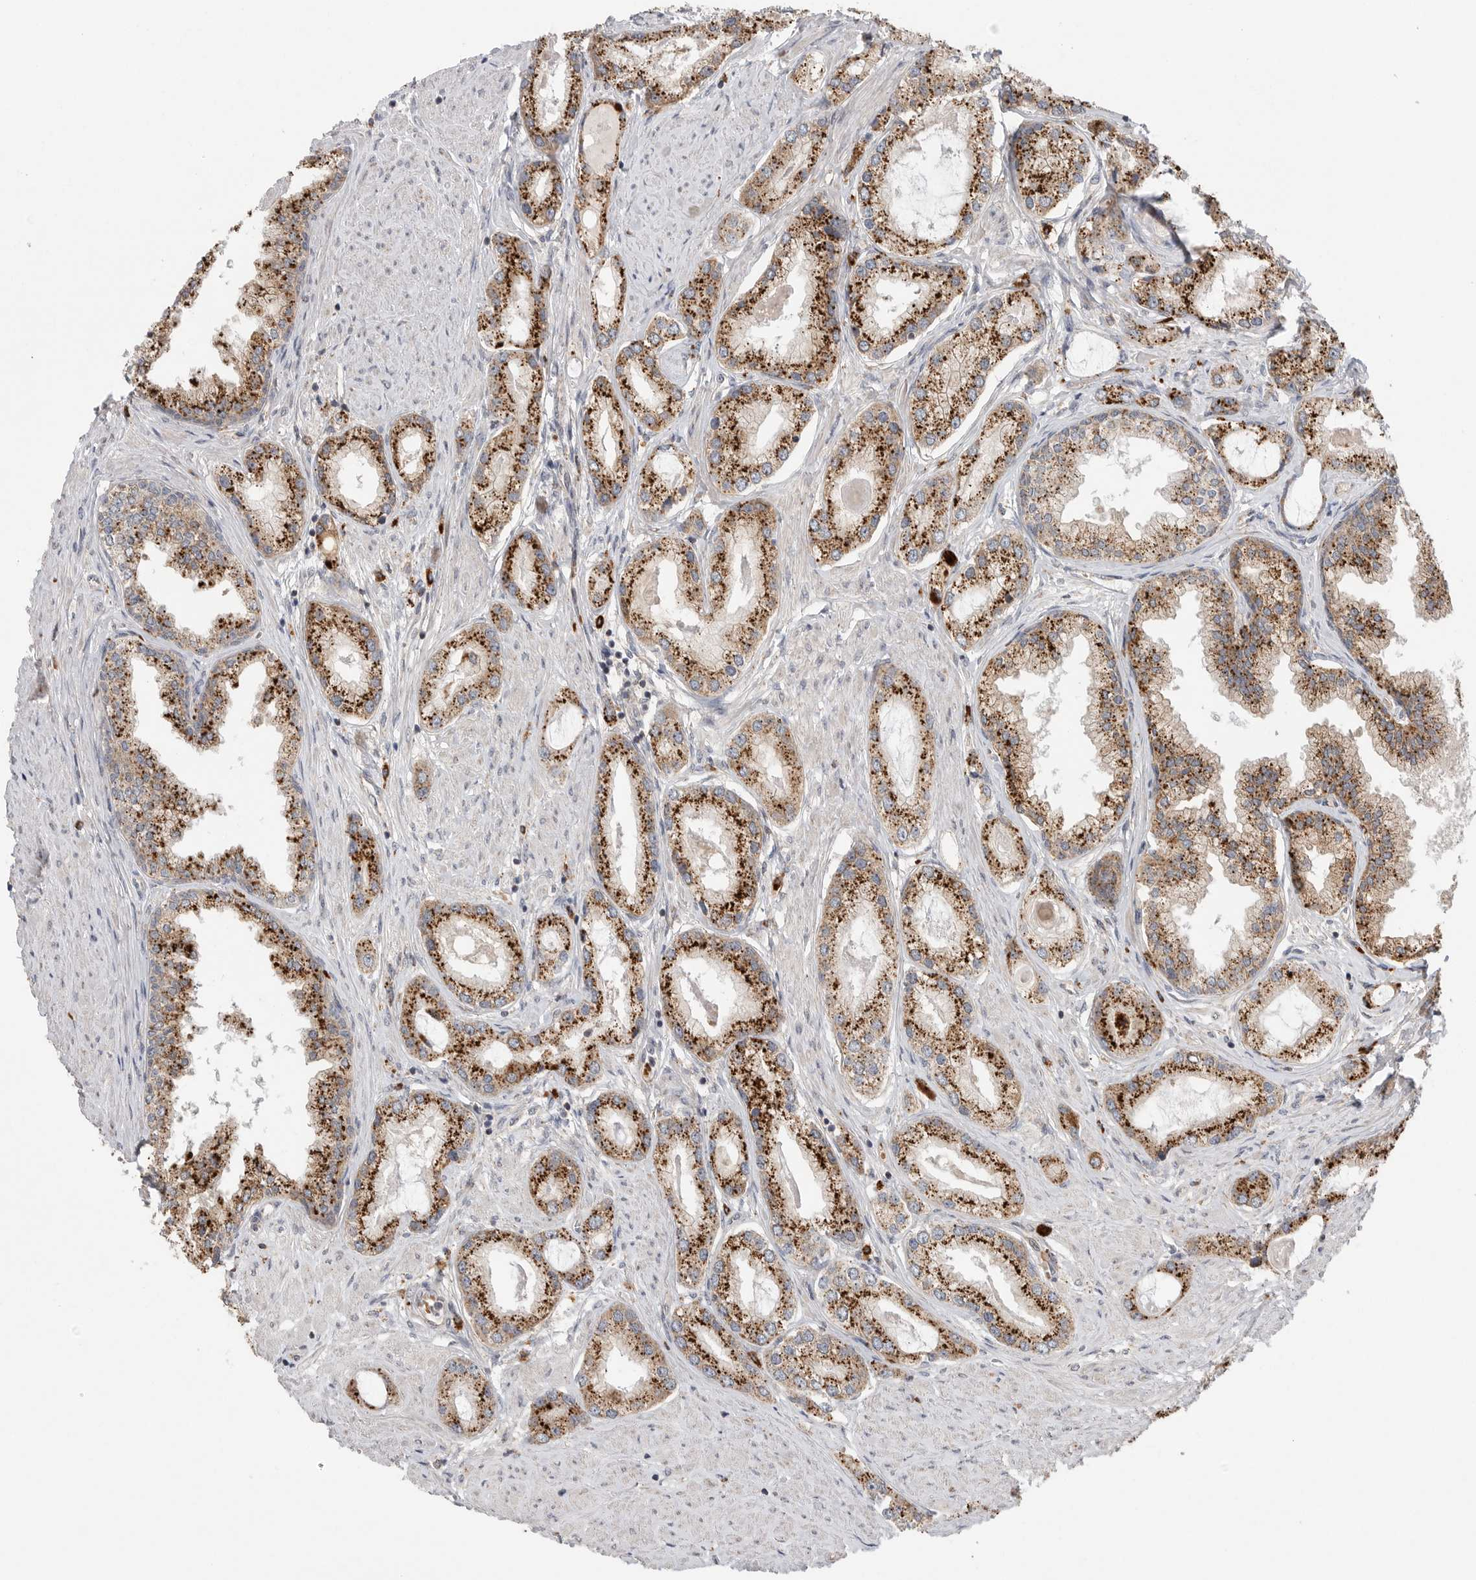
{"staining": {"intensity": "strong", "quantity": ">75%", "location": "cytoplasmic/membranous"}, "tissue": "prostate cancer", "cell_type": "Tumor cells", "image_type": "cancer", "snomed": [{"axis": "morphology", "description": "Adenocarcinoma, Low grade"}, {"axis": "topography", "description": "Prostate"}], "caption": "Immunohistochemical staining of human prostate cancer (low-grade adenocarcinoma) exhibits strong cytoplasmic/membranous protein expression in about >75% of tumor cells.", "gene": "GALNS", "patient": {"sex": "male", "age": 62}}